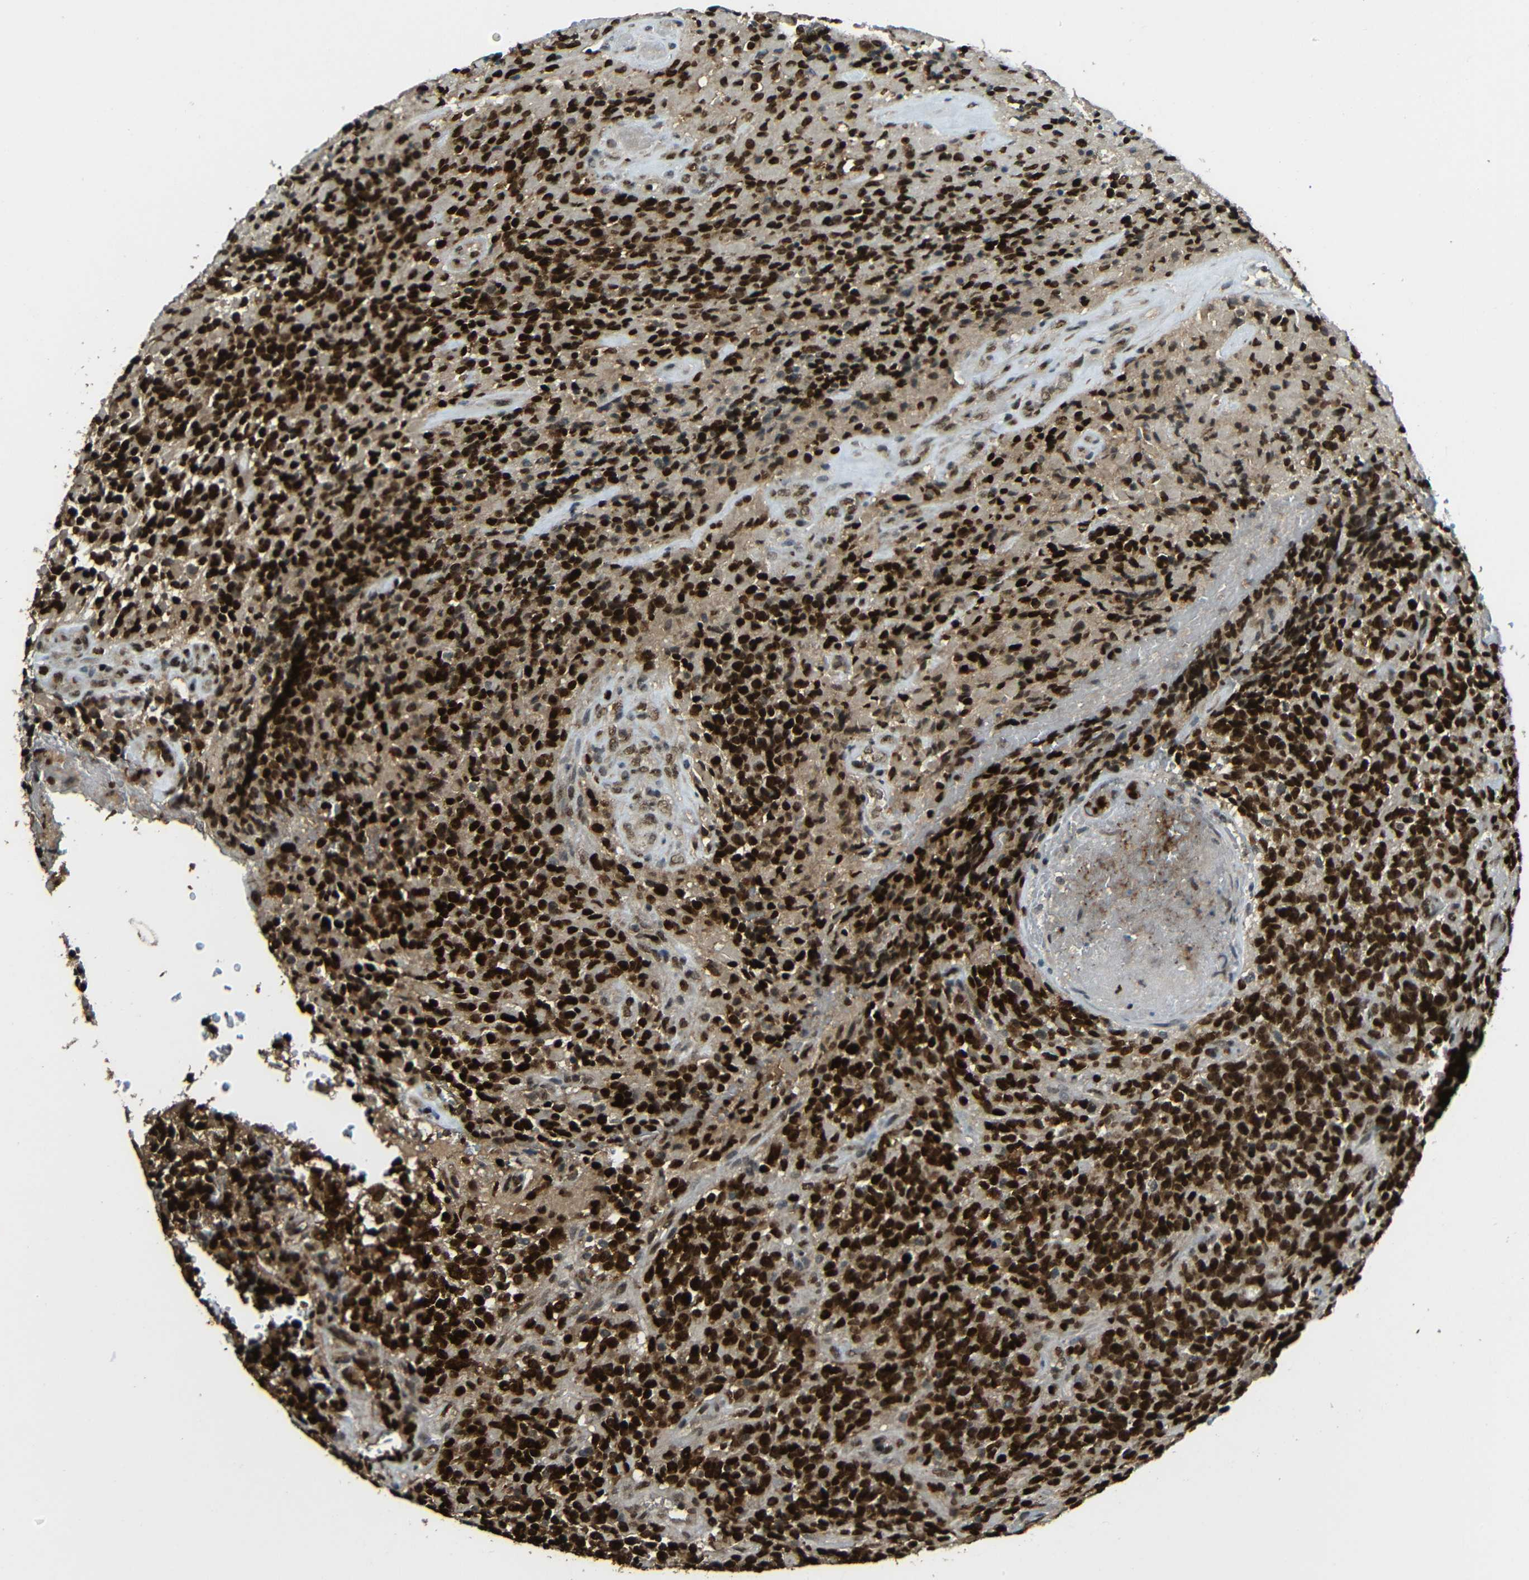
{"staining": {"intensity": "strong", "quantity": ">75%", "location": "cytoplasmic/membranous,nuclear"}, "tissue": "glioma", "cell_type": "Tumor cells", "image_type": "cancer", "snomed": [{"axis": "morphology", "description": "Glioma, malignant, High grade"}, {"axis": "topography", "description": "Brain"}], "caption": "There is high levels of strong cytoplasmic/membranous and nuclear positivity in tumor cells of malignant glioma (high-grade), as demonstrated by immunohistochemical staining (brown color).", "gene": "PSIP1", "patient": {"sex": "male", "age": 71}}